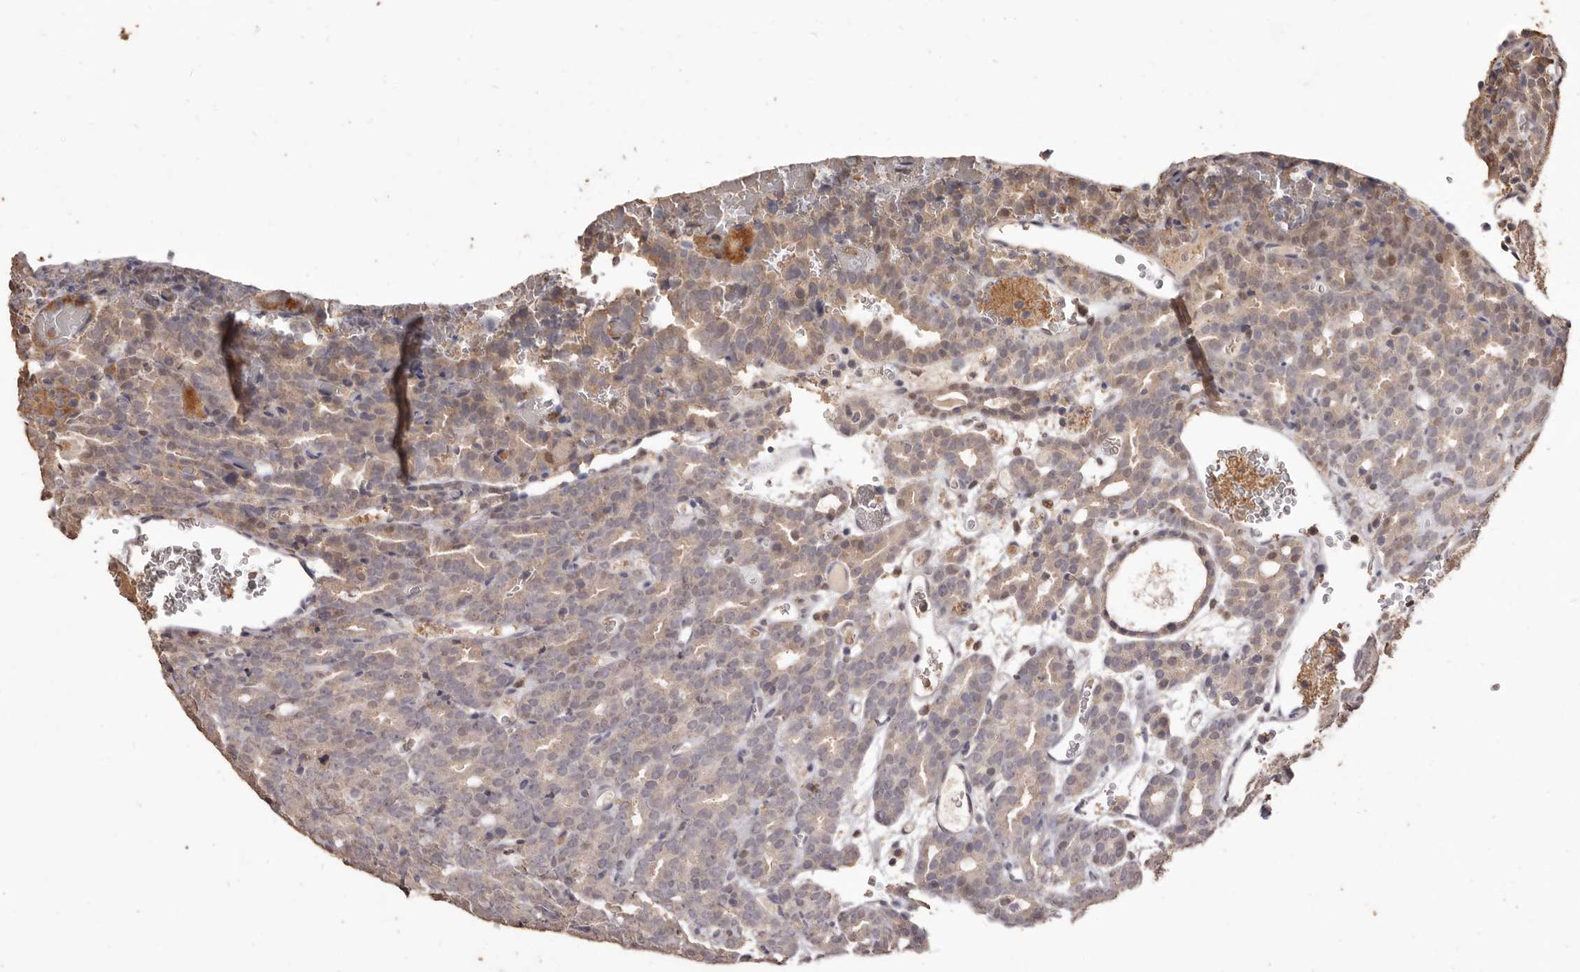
{"staining": {"intensity": "negative", "quantity": "none", "location": "none"}, "tissue": "prostate cancer", "cell_type": "Tumor cells", "image_type": "cancer", "snomed": [{"axis": "morphology", "description": "Adenocarcinoma, High grade"}, {"axis": "topography", "description": "Prostate"}], "caption": "Protein analysis of prostate adenocarcinoma (high-grade) exhibits no significant positivity in tumor cells. (DAB (3,3'-diaminobenzidine) immunohistochemistry with hematoxylin counter stain).", "gene": "INAVA", "patient": {"sex": "male", "age": 62}}